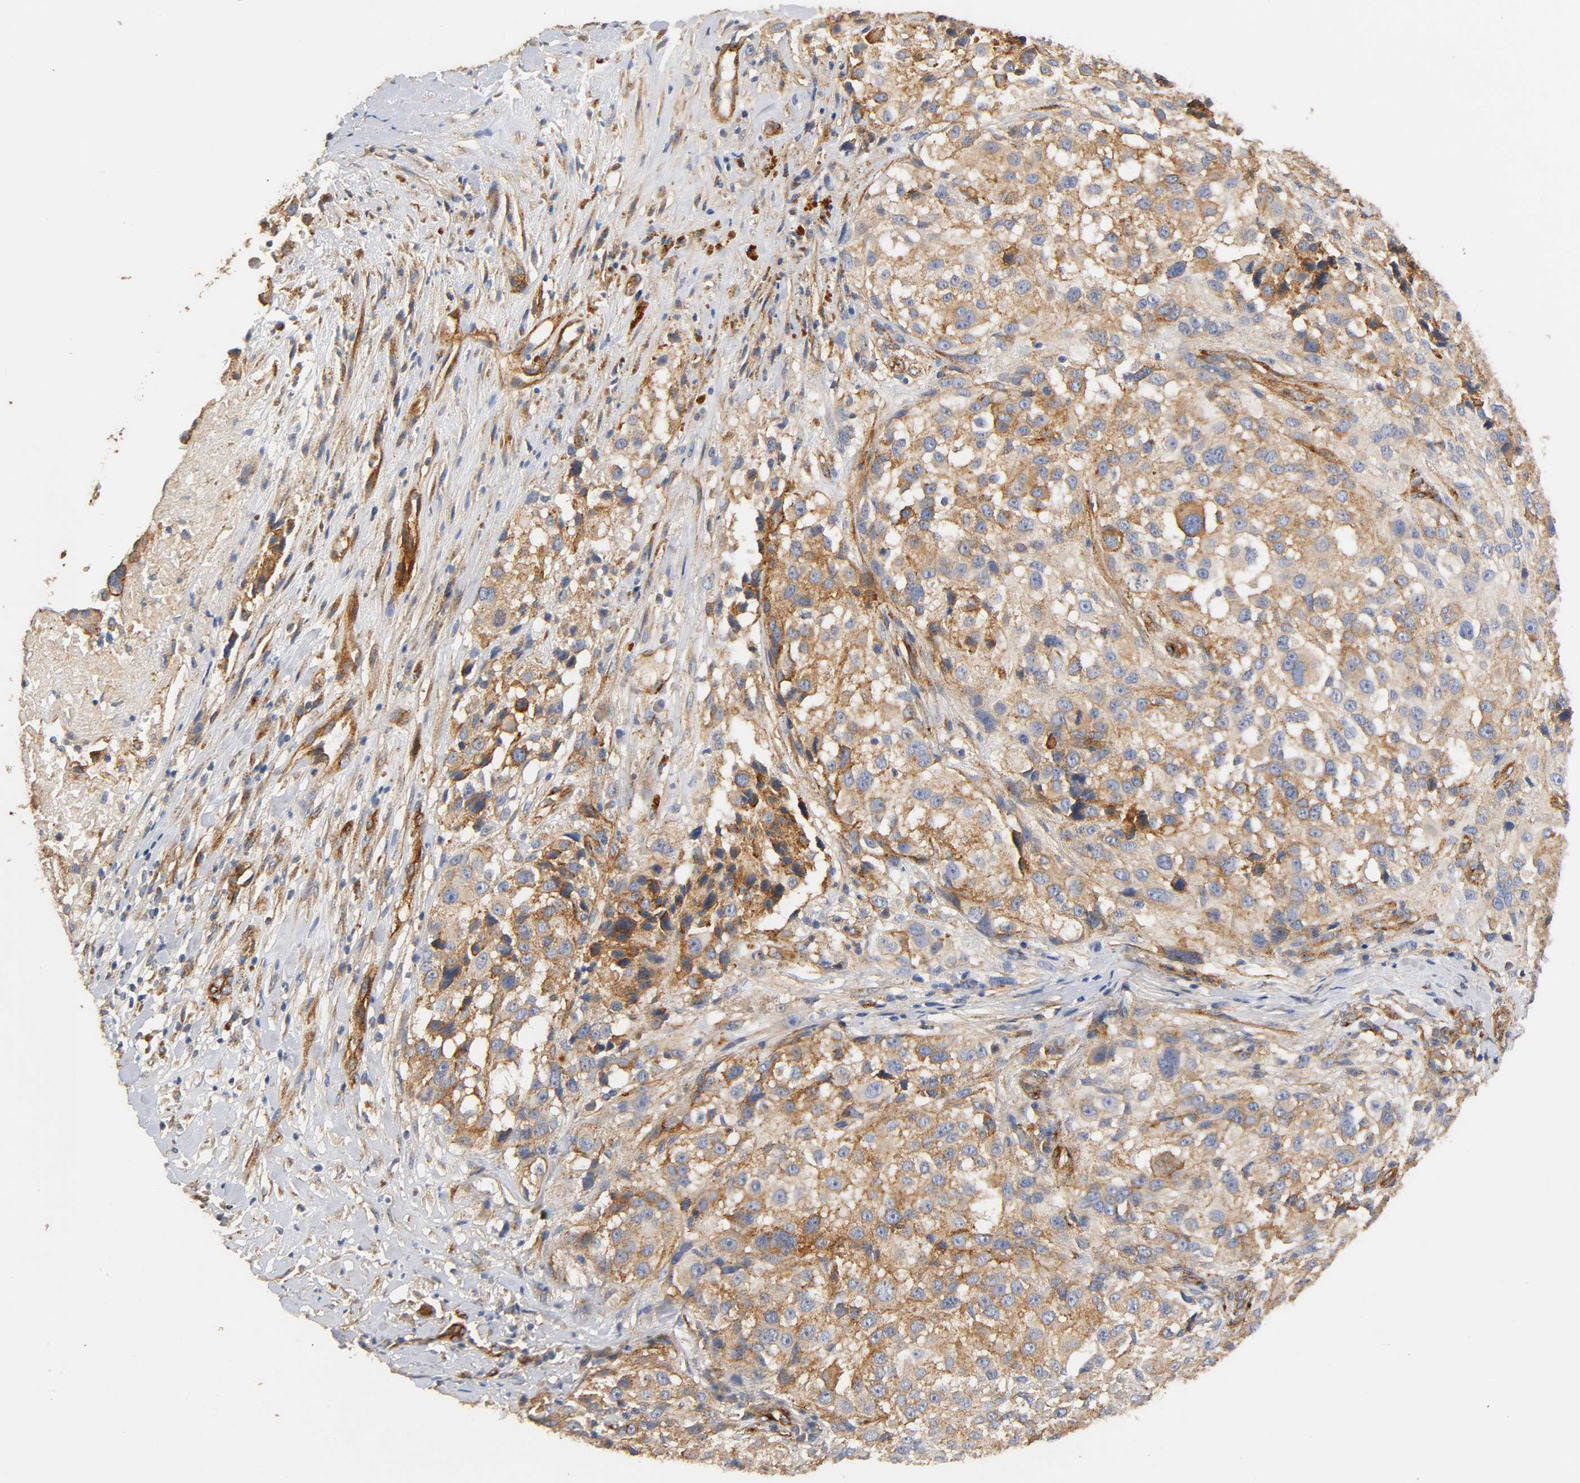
{"staining": {"intensity": "moderate", "quantity": ">75%", "location": "cytoplasmic/membranous"}, "tissue": "melanoma", "cell_type": "Tumor cells", "image_type": "cancer", "snomed": [{"axis": "morphology", "description": "Necrosis, NOS"}, {"axis": "morphology", "description": "Malignant melanoma, NOS"}, {"axis": "topography", "description": "Skin"}], "caption": "Malignant melanoma stained for a protein (brown) displays moderate cytoplasmic/membranous positive positivity in about >75% of tumor cells.", "gene": "IFITM3", "patient": {"sex": "female", "age": 87}}